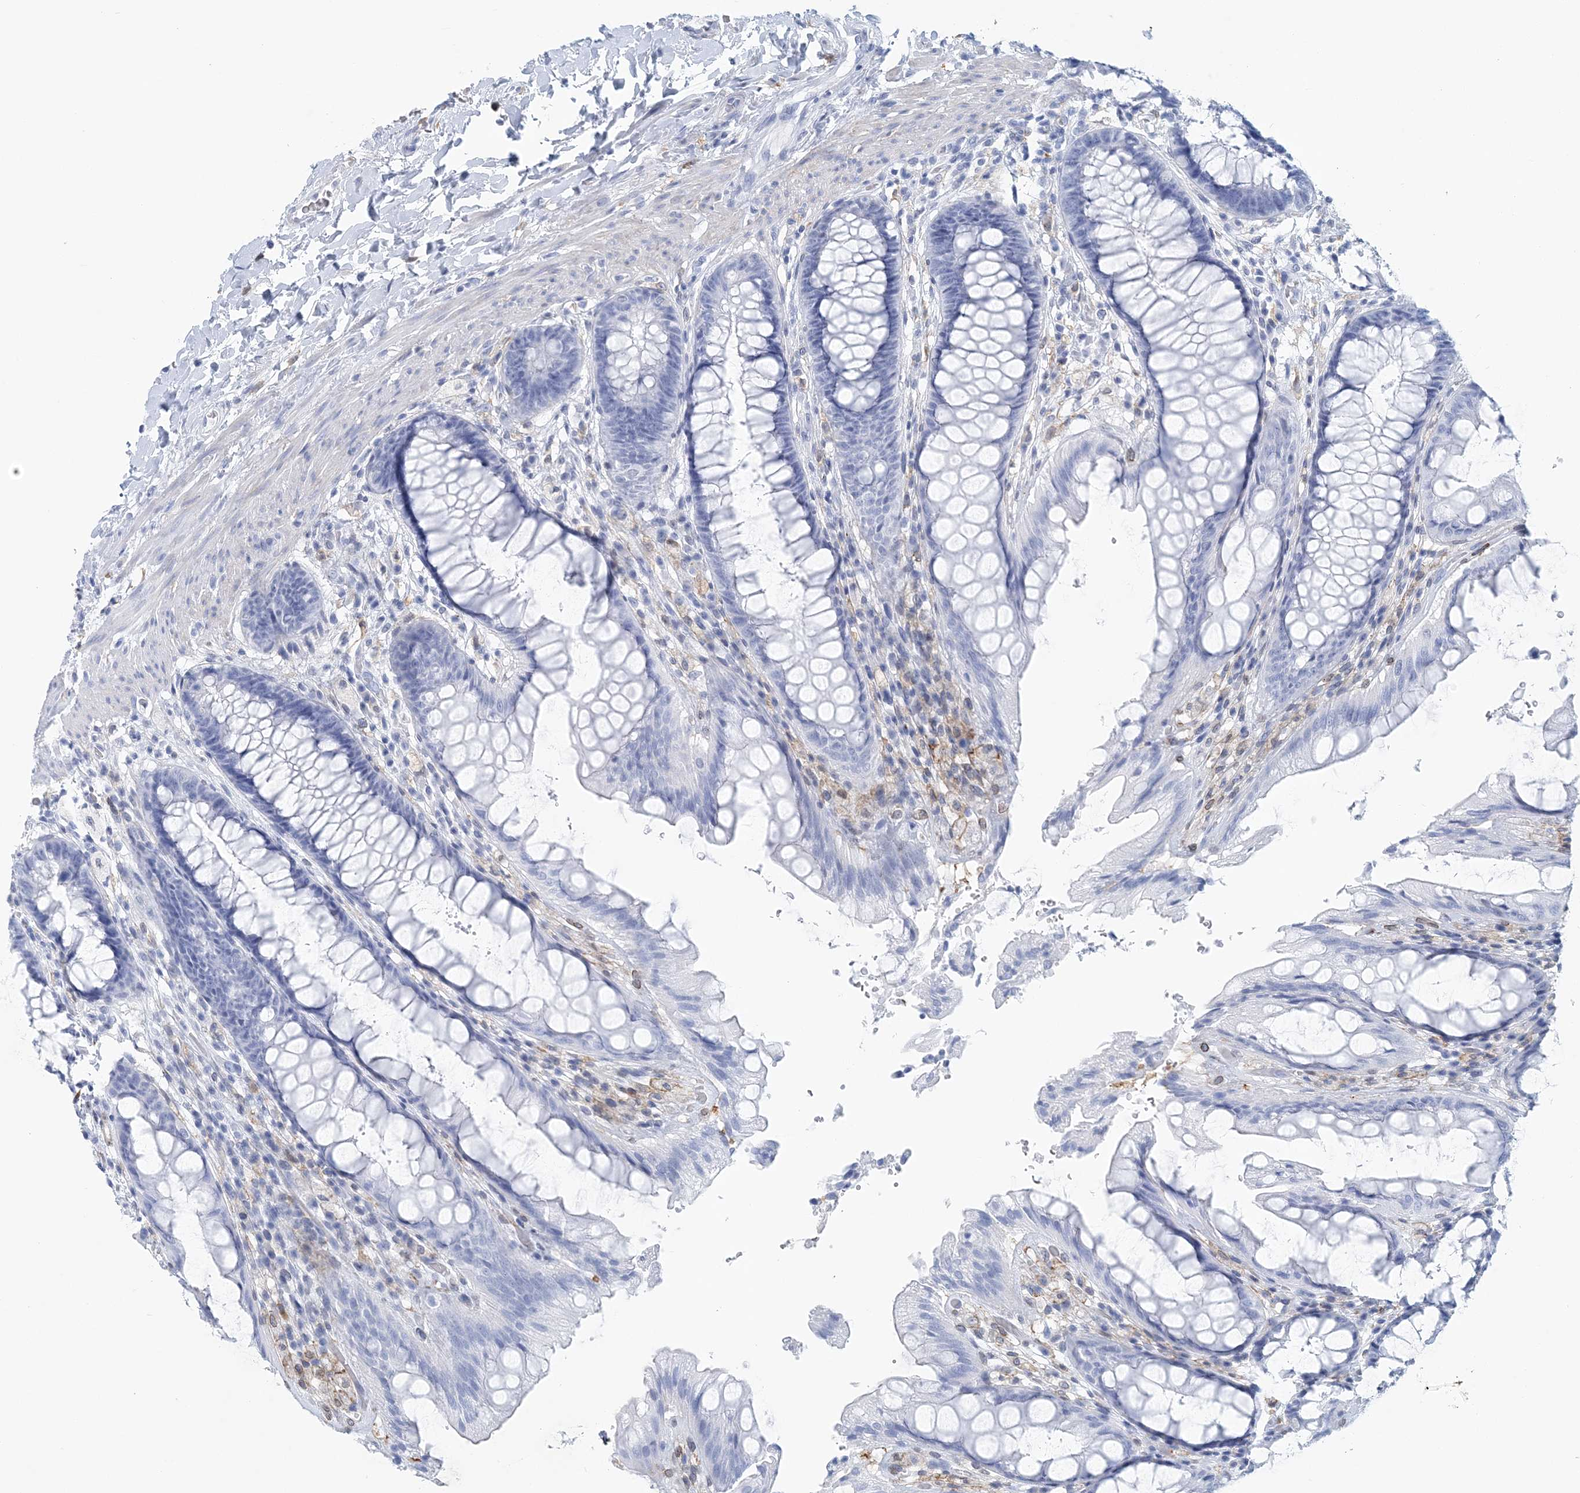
{"staining": {"intensity": "negative", "quantity": "none", "location": "none"}, "tissue": "rectum", "cell_type": "Glandular cells", "image_type": "normal", "snomed": [{"axis": "morphology", "description": "Normal tissue, NOS"}, {"axis": "topography", "description": "Rectum"}], "caption": "DAB (3,3'-diaminobenzidine) immunohistochemical staining of unremarkable rectum shows no significant positivity in glandular cells.", "gene": "NKX6", "patient": {"sex": "female", "age": 46}}